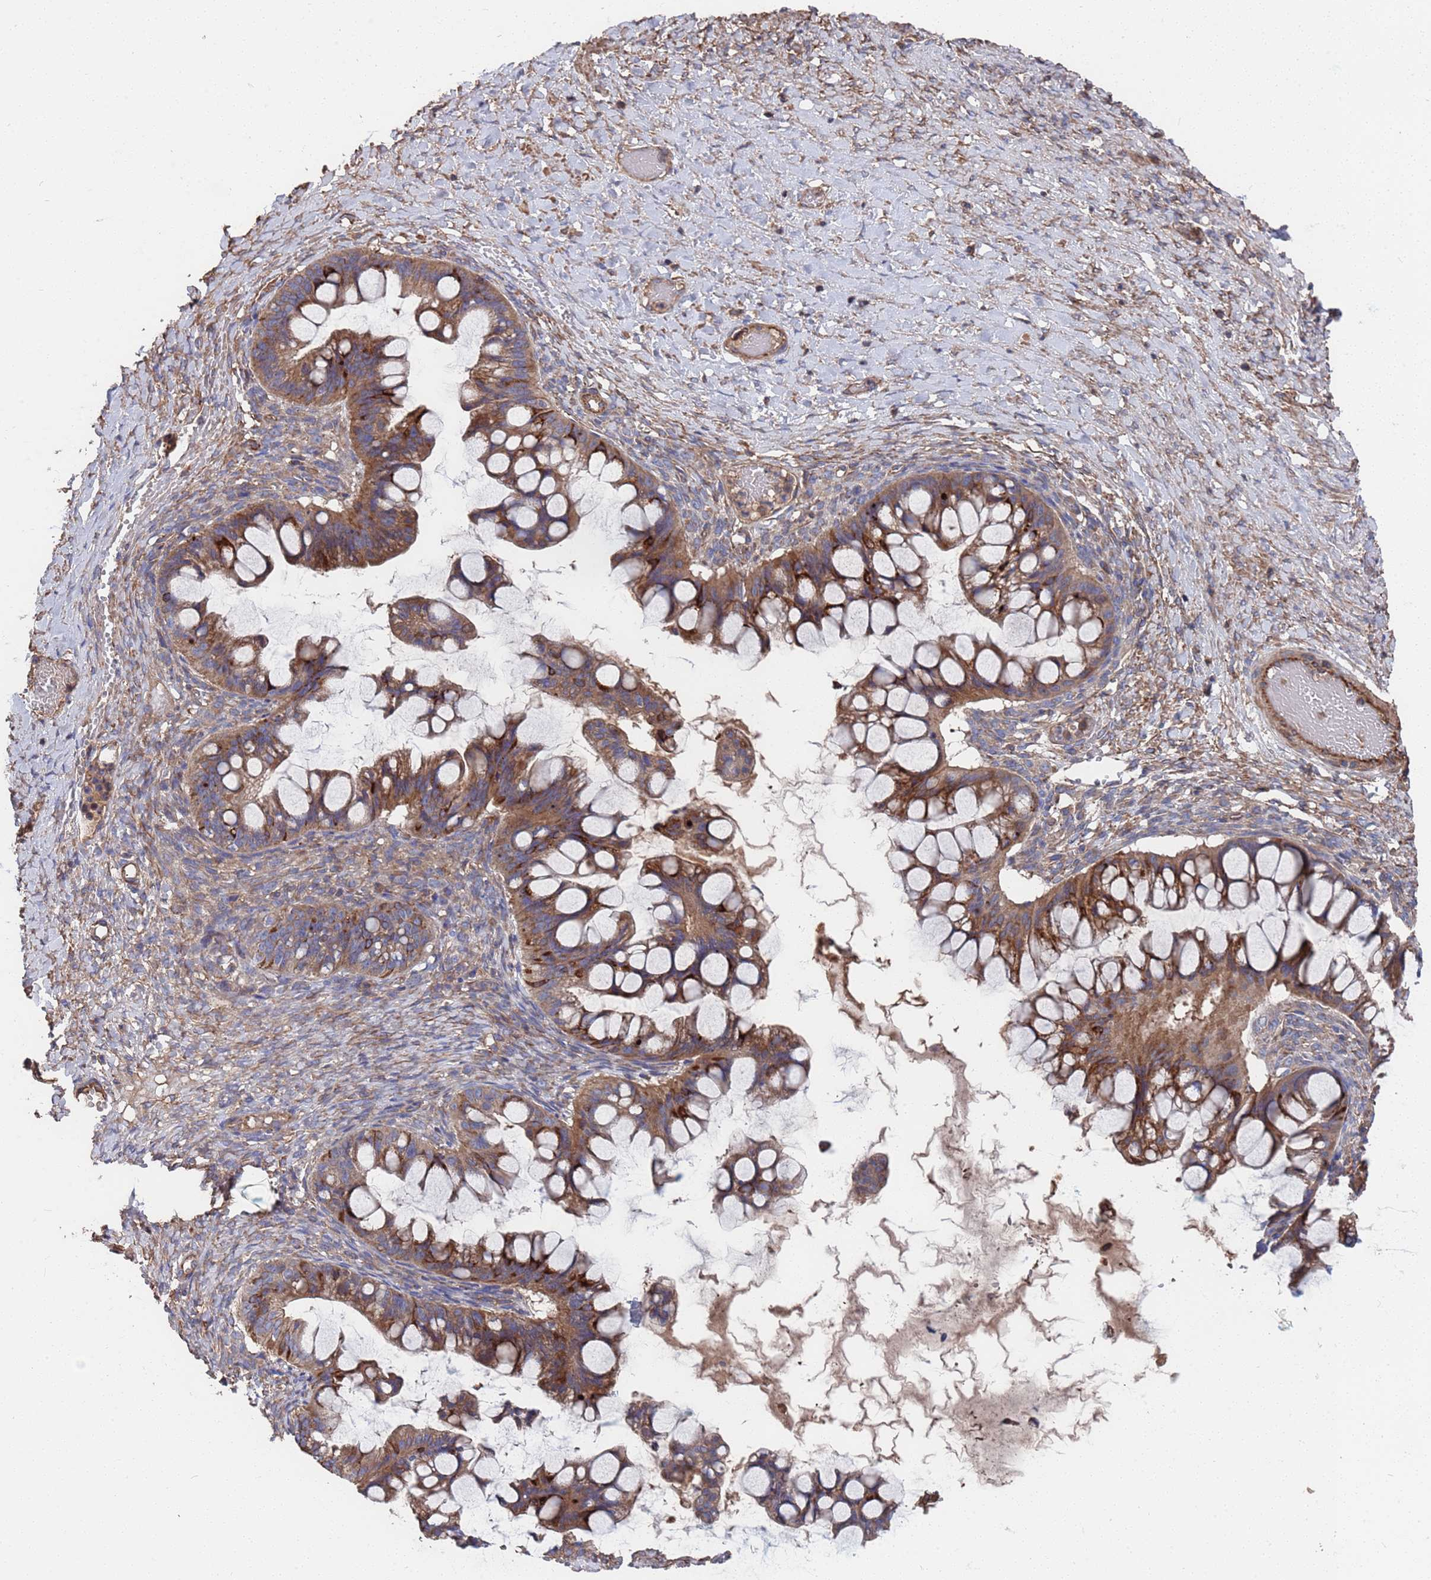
{"staining": {"intensity": "moderate", "quantity": ">75%", "location": "cytoplasmic/membranous"}, "tissue": "ovarian cancer", "cell_type": "Tumor cells", "image_type": "cancer", "snomed": [{"axis": "morphology", "description": "Cystadenocarcinoma, mucinous, NOS"}, {"axis": "topography", "description": "Ovary"}], "caption": "Human ovarian cancer (mucinous cystadenocarcinoma) stained with a brown dye displays moderate cytoplasmic/membranous positive expression in about >75% of tumor cells.", "gene": "PYCR1", "patient": {"sex": "female", "age": 73}}